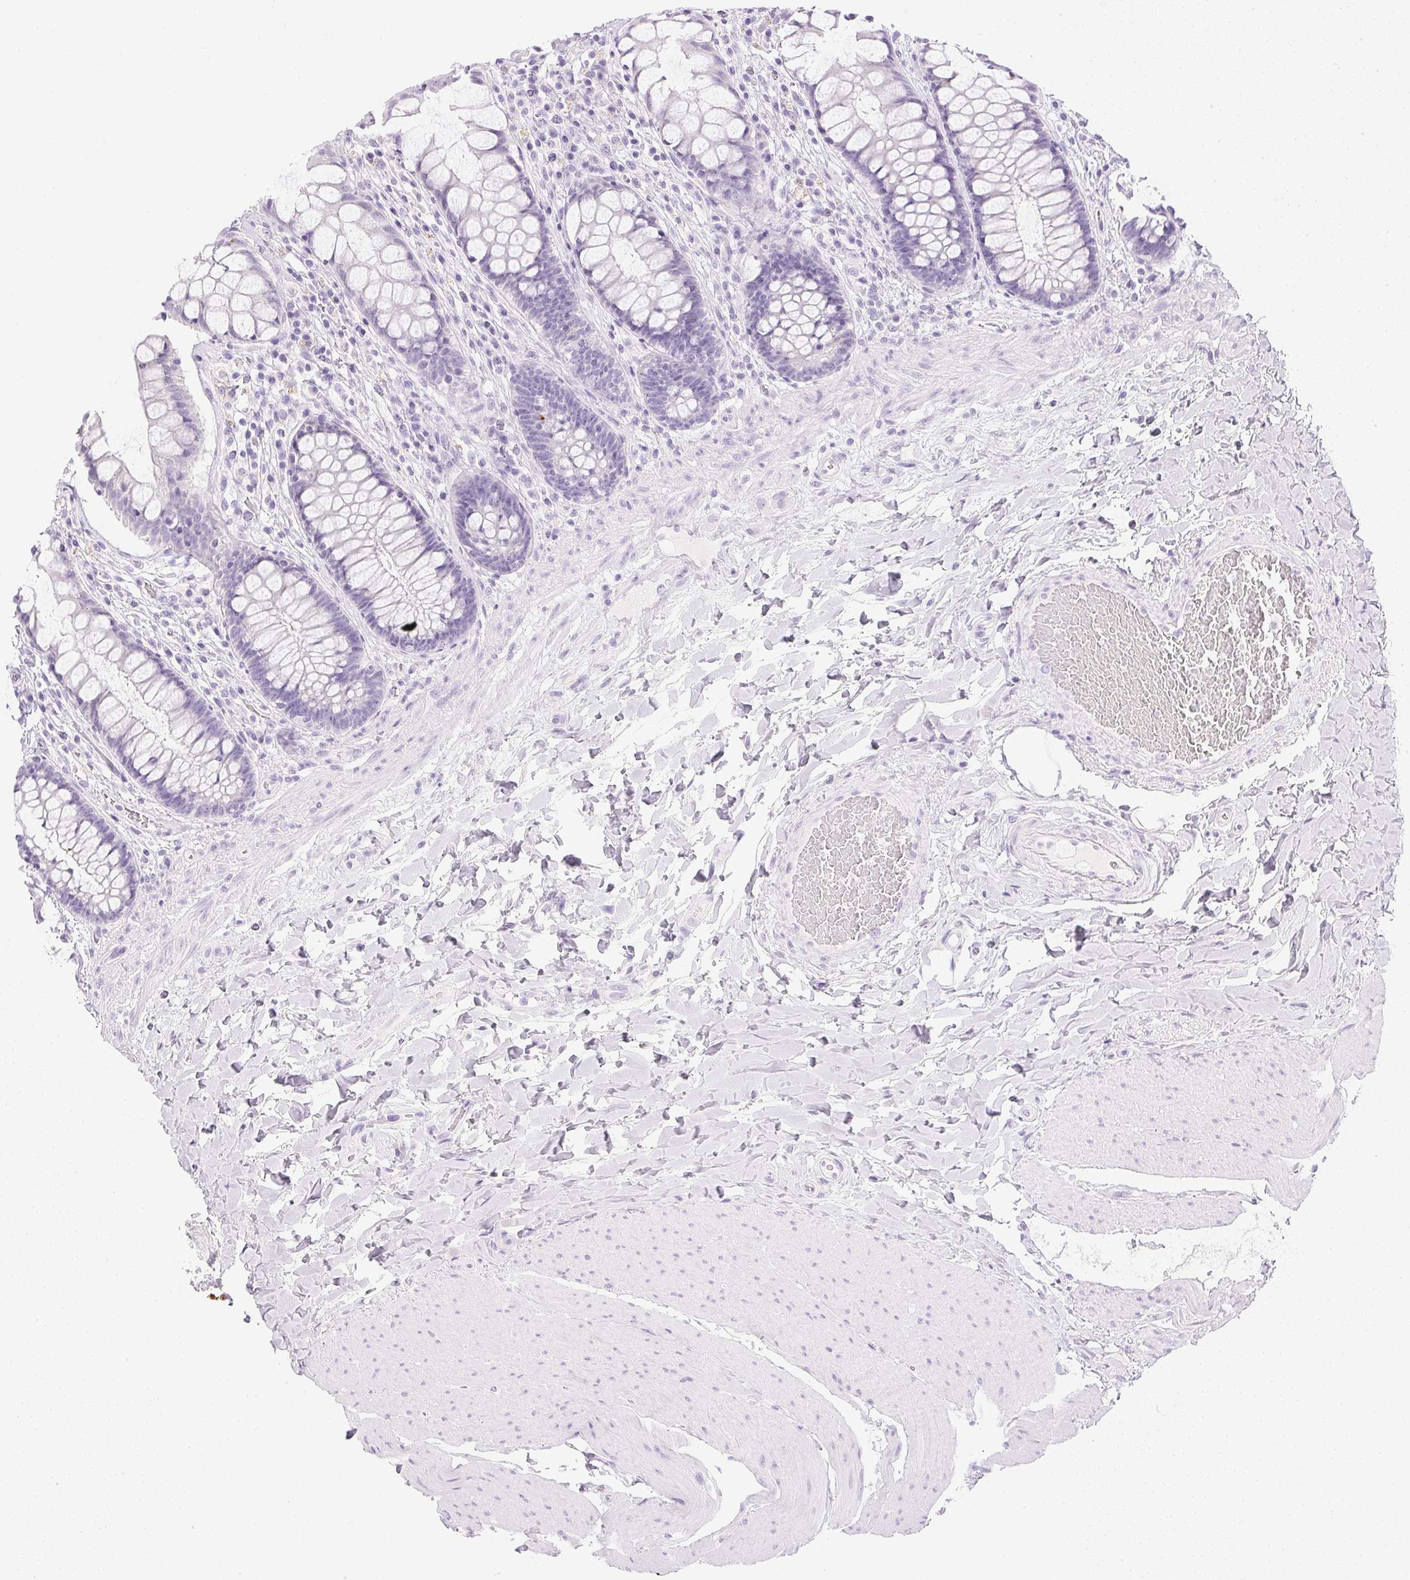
{"staining": {"intensity": "strong", "quantity": "<25%", "location": "cytoplasmic/membranous"}, "tissue": "rectum", "cell_type": "Glandular cells", "image_type": "normal", "snomed": [{"axis": "morphology", "description": "Normal tissue, NOS"}, {"axis": "topography", "description": "Rectum"}], "caption": "Glandular cells exhibit medium levels of strong cytoplasmic/membranous positivity in approximately <25% of cells in unremarkable rectum. (brown staining indicates protein expression, while blue staining denotes nuclei).", "gene": "CPB1", "patient": {"sex": "female", "age": 58}}